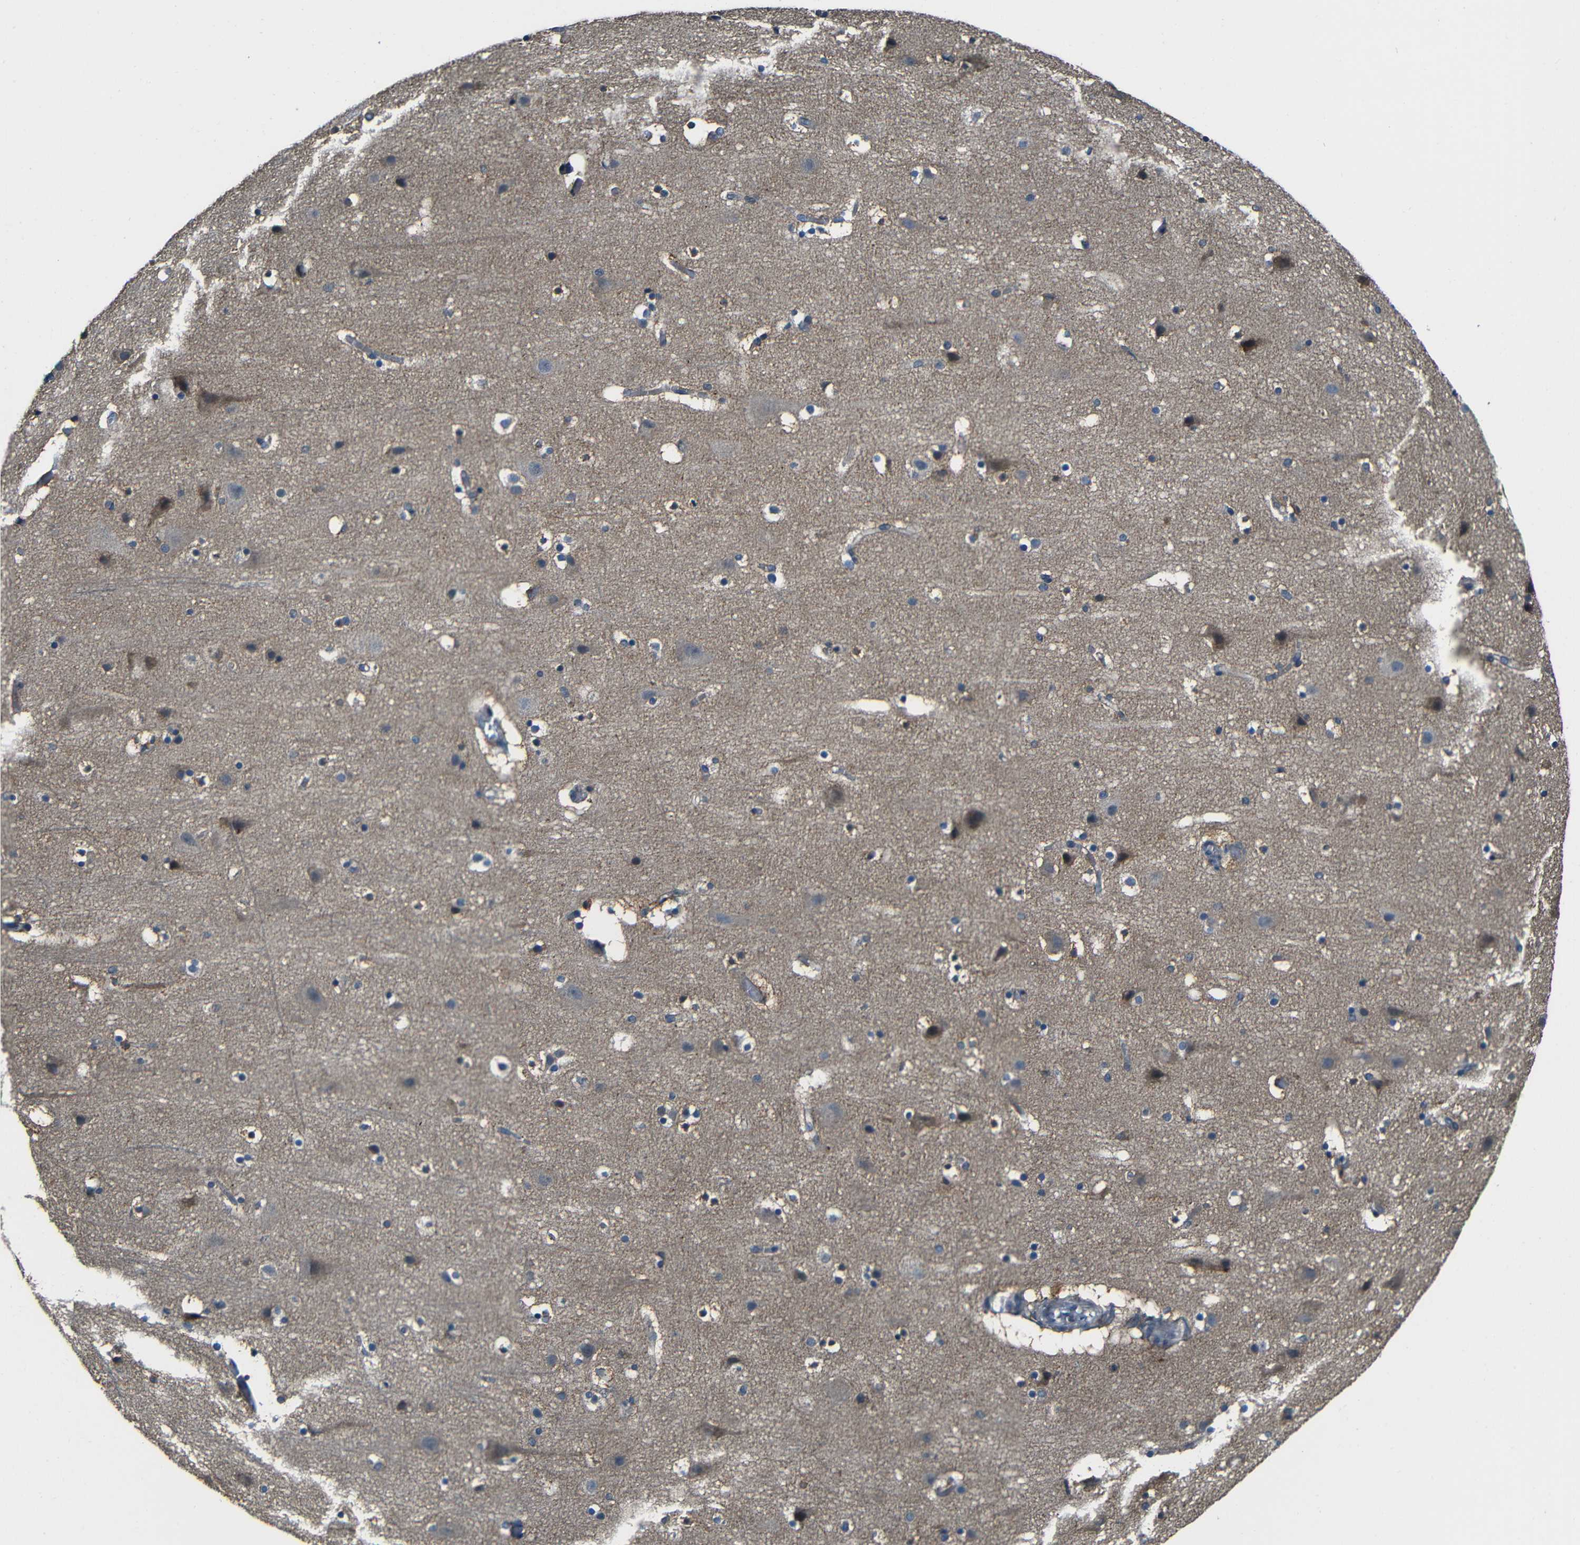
{"staining": {"intensity": "negative", "quantity": "none", "location": "none"}, "tissue": "cerebral cortex", "cell_type": "Endothelial cells", "image_type": "normal", "snomed": [{"axis": "morphology", "description": "Normal tissue, NOS"}, {"axis": "topography", "description": "Cerebral cortex"}], "caption": "Immunohistochemical staining of benign human cerebral cortex displays no significant staining in endothelial cells.", "gene": "SLA", "patient": {"sex": "male", "age": 45}}